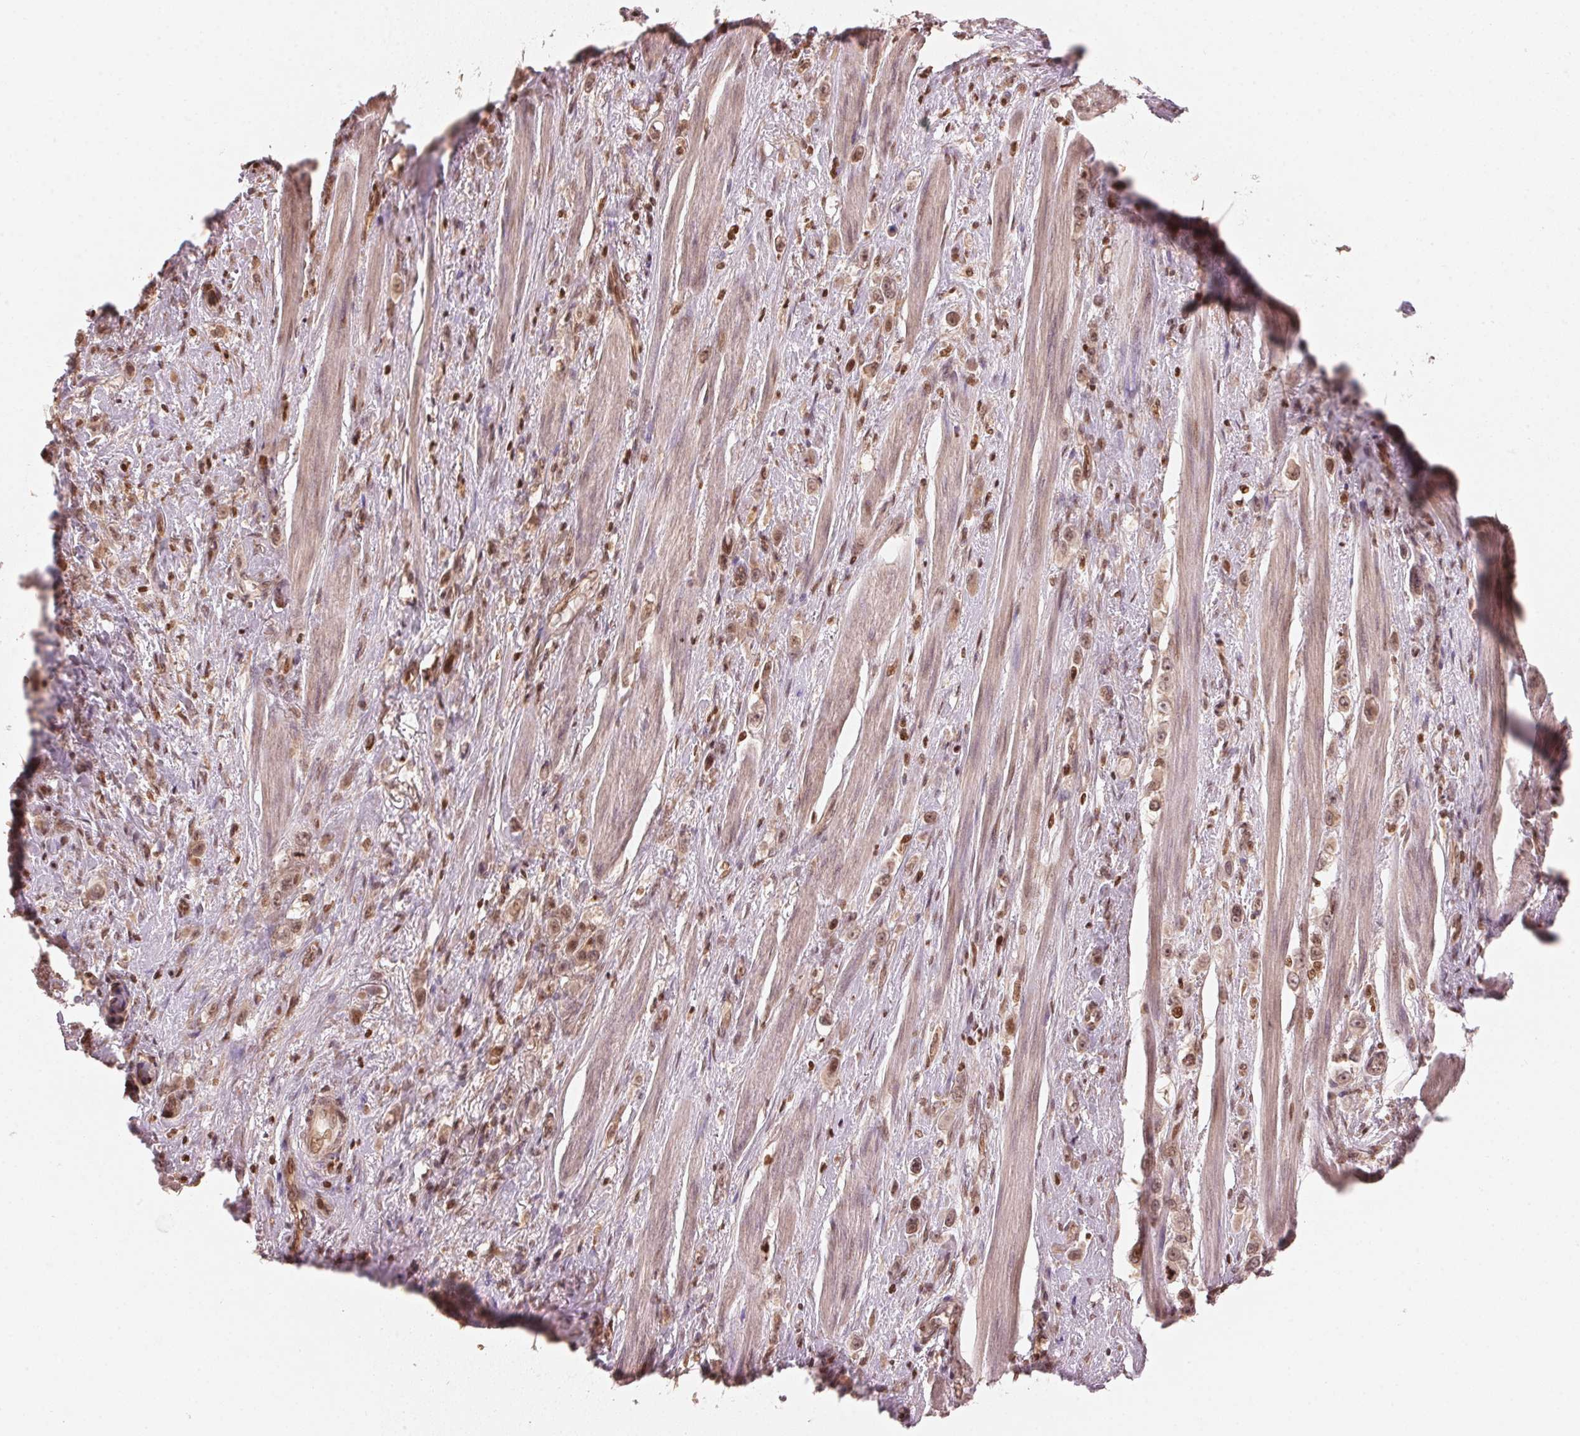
{"staining": {"intensity": "moderate", "quantity": ">75%", "location": "cytoplasmic/membranous,nuclear"}, "tissue": "stomach cancer", "cell_type": "Tumor cells", "image_type": "cancer", "snomed": [{"axis": "morphology", "description": "Adenocarcinoma, NOS"}, {"axis": "topography", "description": "Stomach, upper"}], "caption": "A micrograph of human stomach cancer stained for a protein shows moderate cytoplasmic/membranous and nuclear brown staining in tumor cells. The staining is performed using DAB brown chromogen to label protein expression. The nuclei are counter-stained blue using hematoxylin.", "gene": "PRKN", "patient": {"sex": "male", "age": 75}}